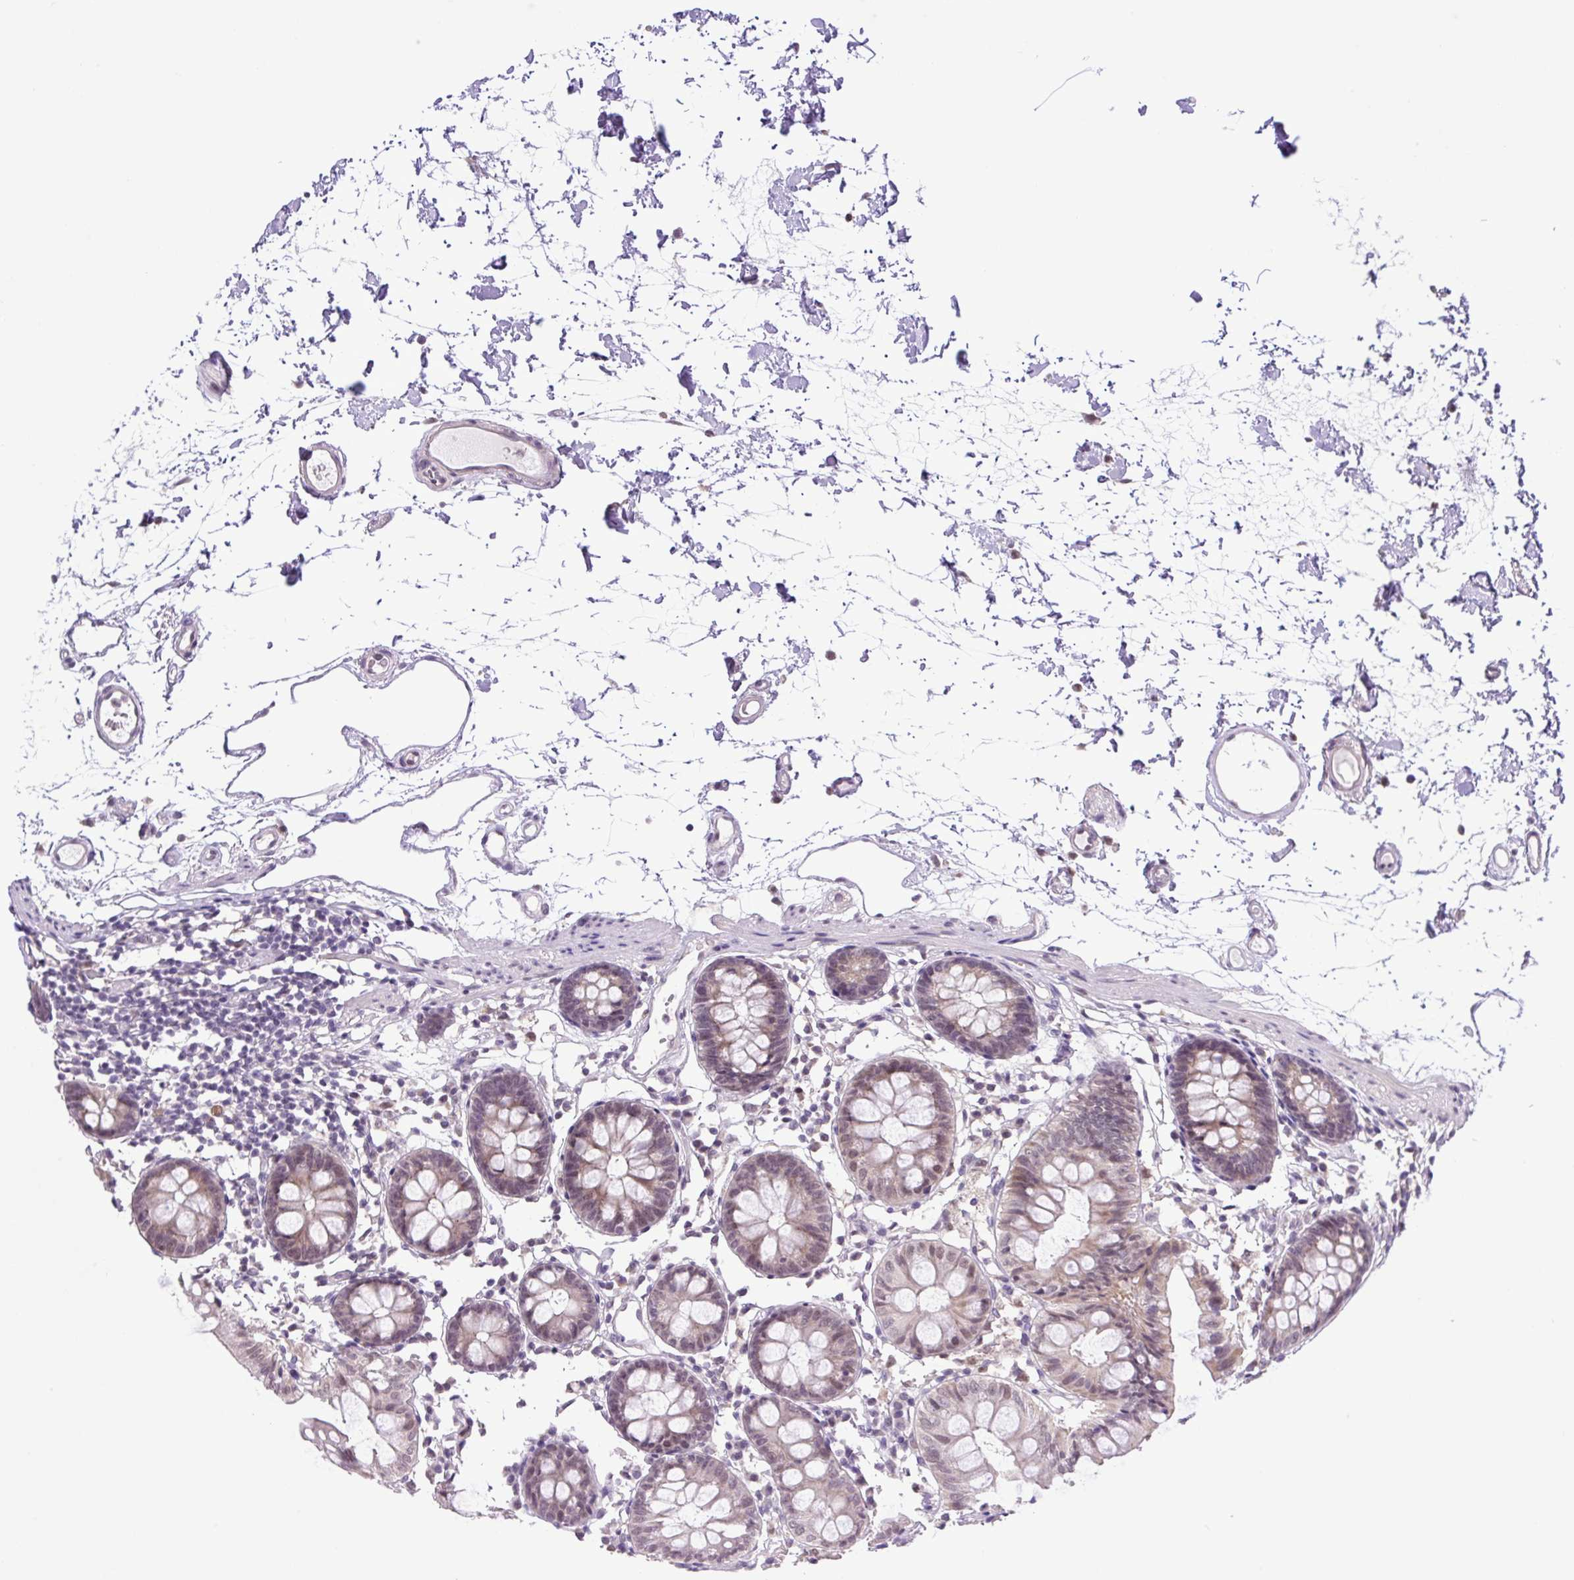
{"staining": {"intensity": "moderate", "quantity": "25%-75%", "location": "nuclear"}, "tissue": "colon", "cell_type": "Endothelial cells", "image_type": "normal", "snomed": [{"axis": "morphology", "description": "Normal tissue, NOS"}, {"axis": "topography", "description": "Colon"}], "caption": "Endothelial cells reveal moderate nuclear positivity in about 25%-75% of cells in unremarkable colon.", "gene": "KPNA1", "patient": {"sex": "female", "age": 84}}